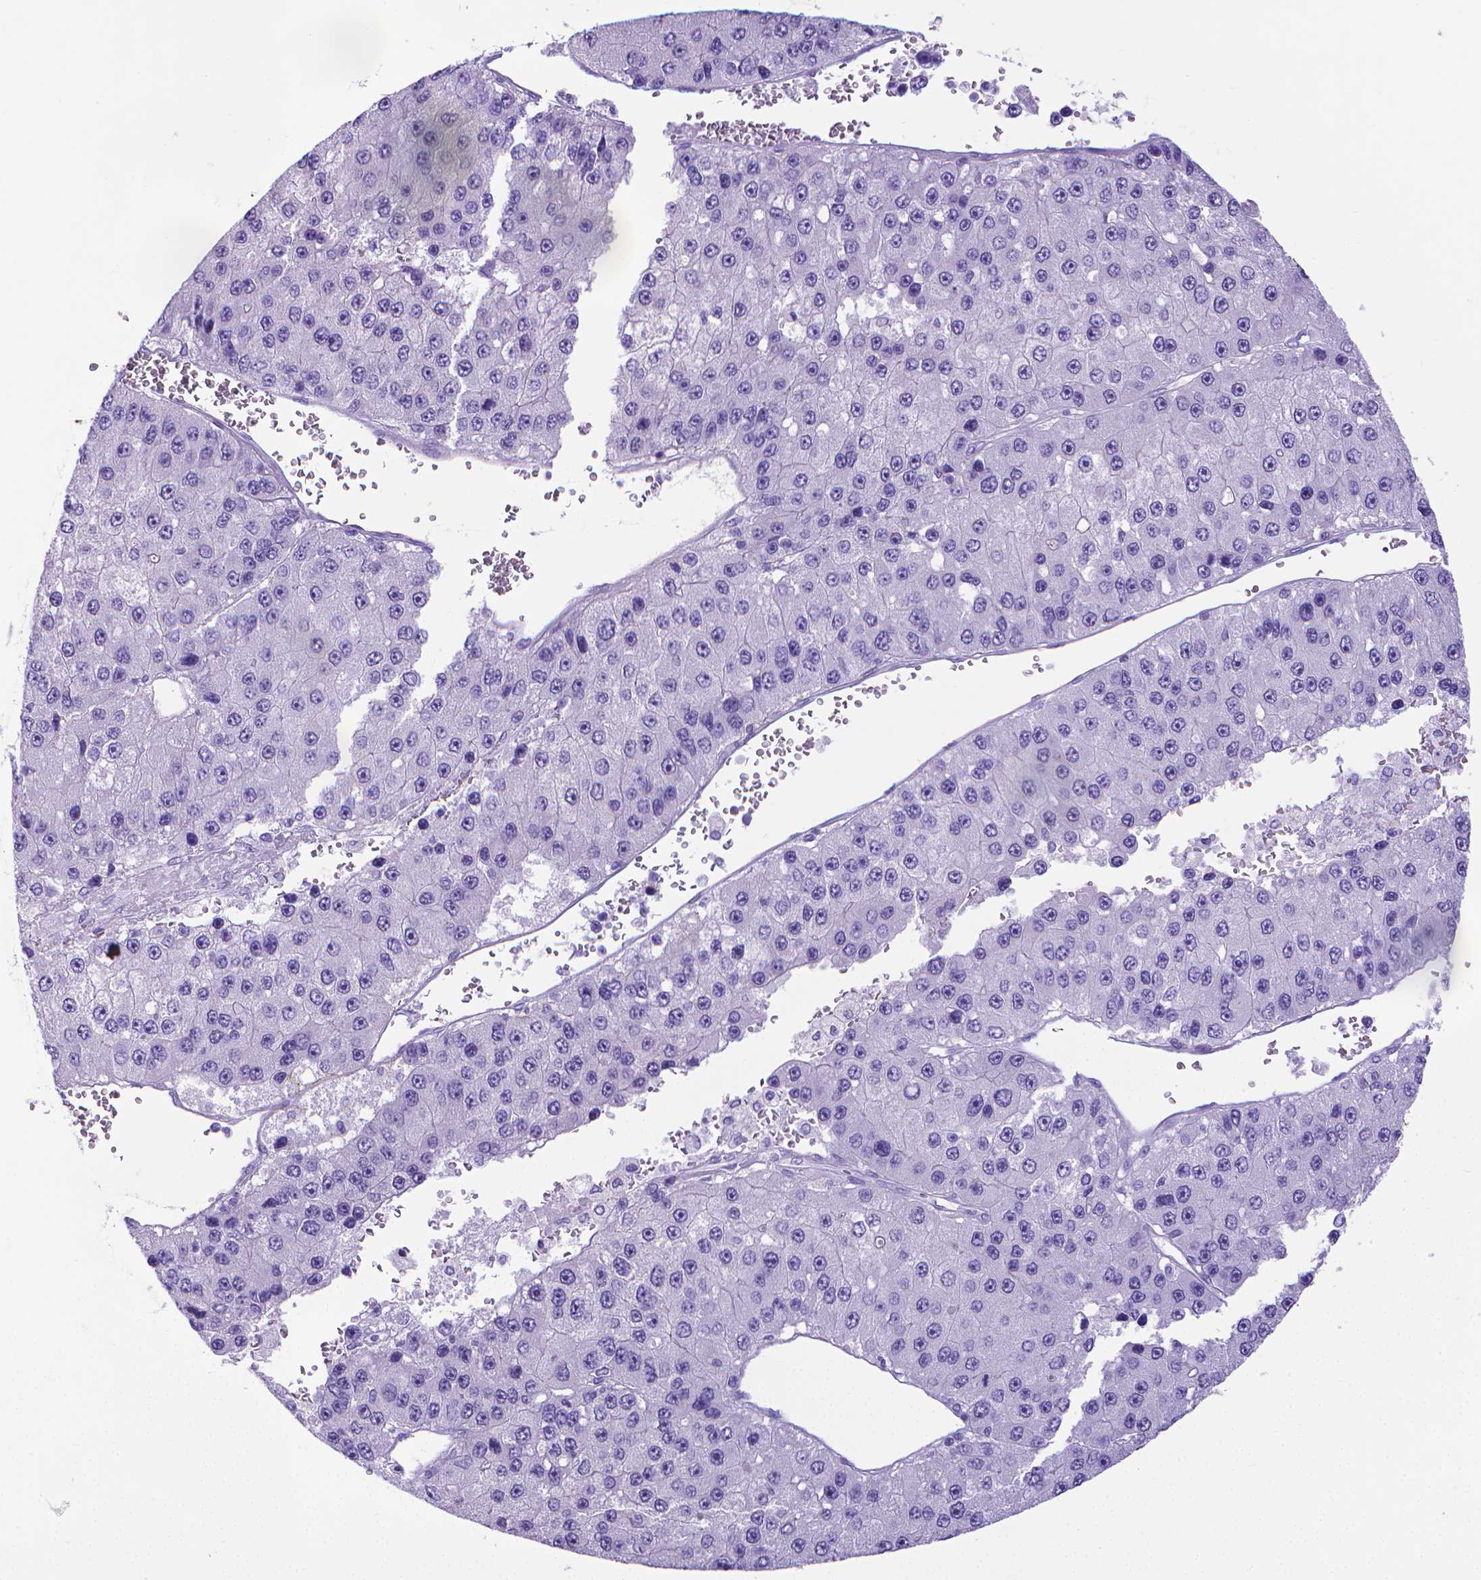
{"staining": {"intensity": "negative", "quantity": "none", "location": "none"}, "tissue": "liver cancer", "cell_type": "Tumor cells", "image_type": "cancer", "snomed": [{"axis": "morphology", "description": "Carcinoma, Hepatocellular, NOS"}, {"axis": "topography", "description": "Liver"}], "caption": "Immunohistochemistry (IHC) photomicrograph of liver cancer stained for a protein (brown), which demonstrates no expression in tumor cells.", "gene": "MFAP2", "patient": {"sex": "female", "age": 73}}